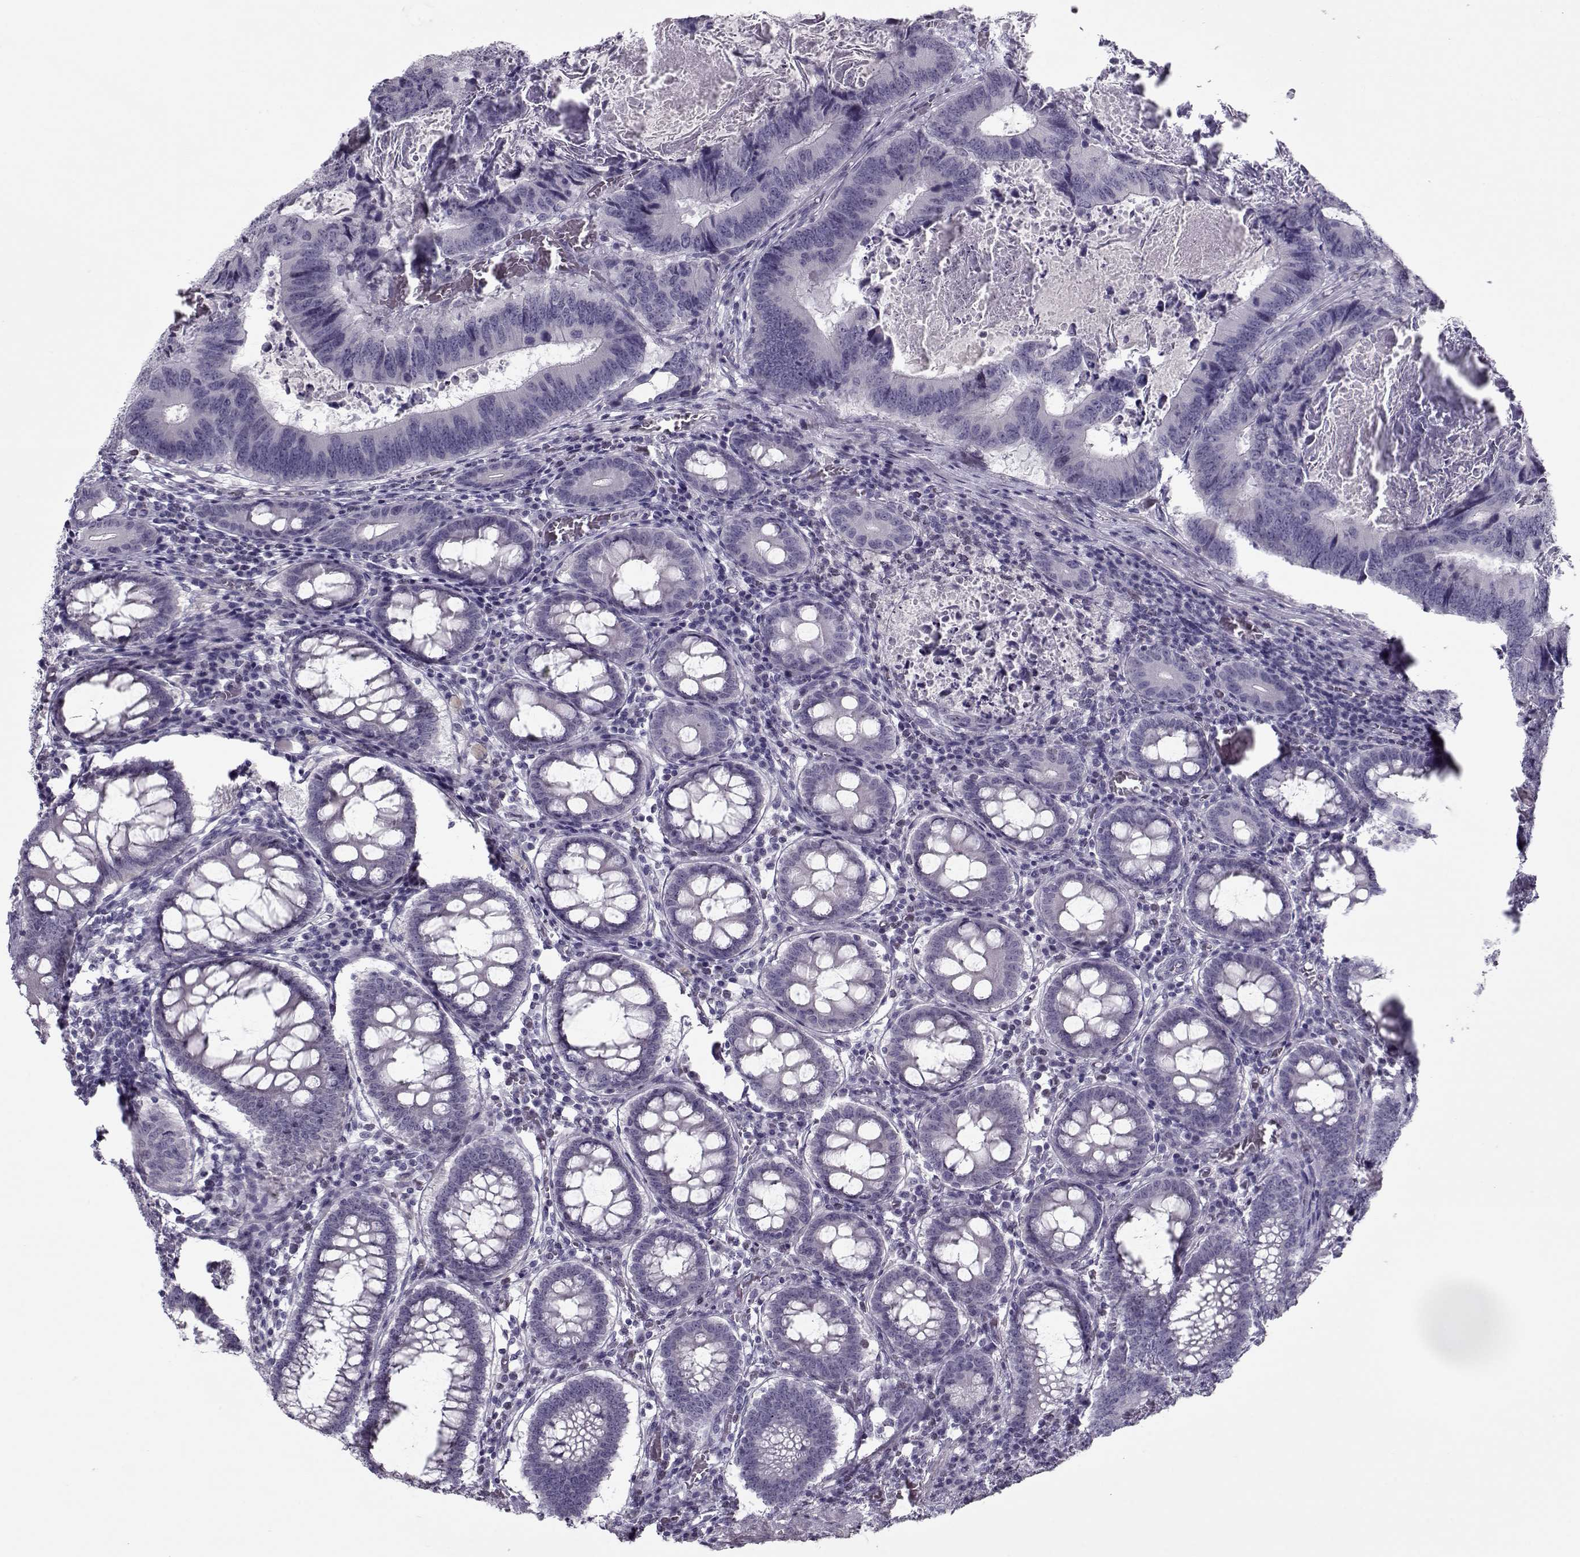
{"staining": {"intensity": "negative", "quantity": "none", "location": "none"}, "tissue": "colorectal cancer", "cell_type": "Tumor cells", "image_type": "cancer", "snomed": [{"axis": "morphology", "description": "Adenocarcinoma, NOS"}, {"axis": "topography", "description": "Colon"}], "caption": "Tumor cells show no significant protein staining in colorectal cancer.", "gene": "CIBAR1", "patient": {"sex": "female", "age": 82}}